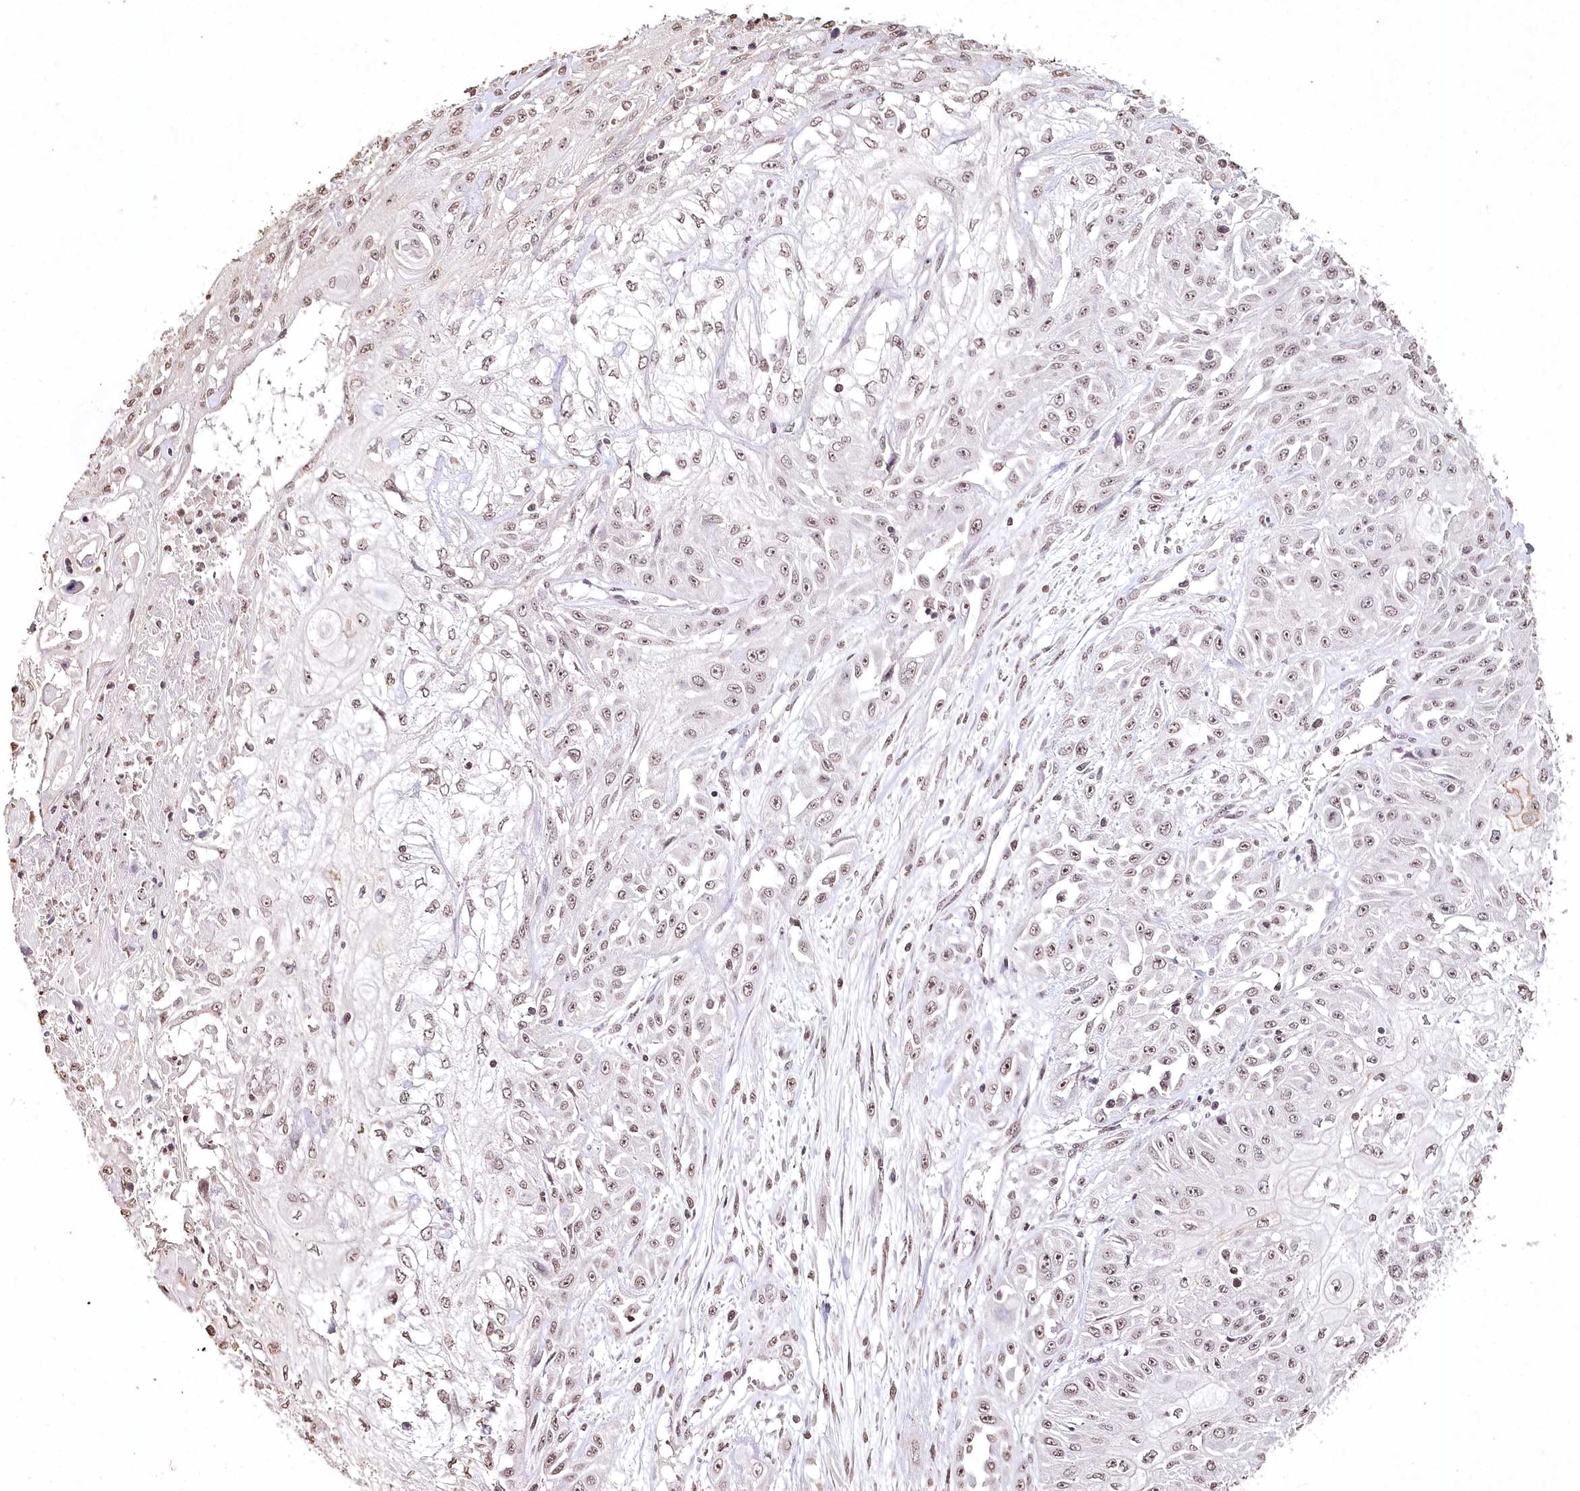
{"staining": {"intensity": "weak", "quantity": ">75%", "location": "nuclear"}, "tissue": "skin cancer", "cell_type": "Tumor cells", "image_type": "cancer", "snomed": [{"axis": "morphology", "description": "Squamous cell carcinoma, NOS"}, {"axis": "morphology", "description": "Squamous cell carcinoma, metastatic, NOS"}, {"axis": "topography", "description": "Skin"}, {"axis": "topography", "description": "Lymph node"}], "caption": "Tumor cells reveal low levels of weak nuclear expression in about >75% of cells in human skin squamous cell carcinoma. (Brightfield microscopy of DAB IHC at high magnification).", "gene": "DMXL1", "patient": {"sex": "male", "age": 75}}